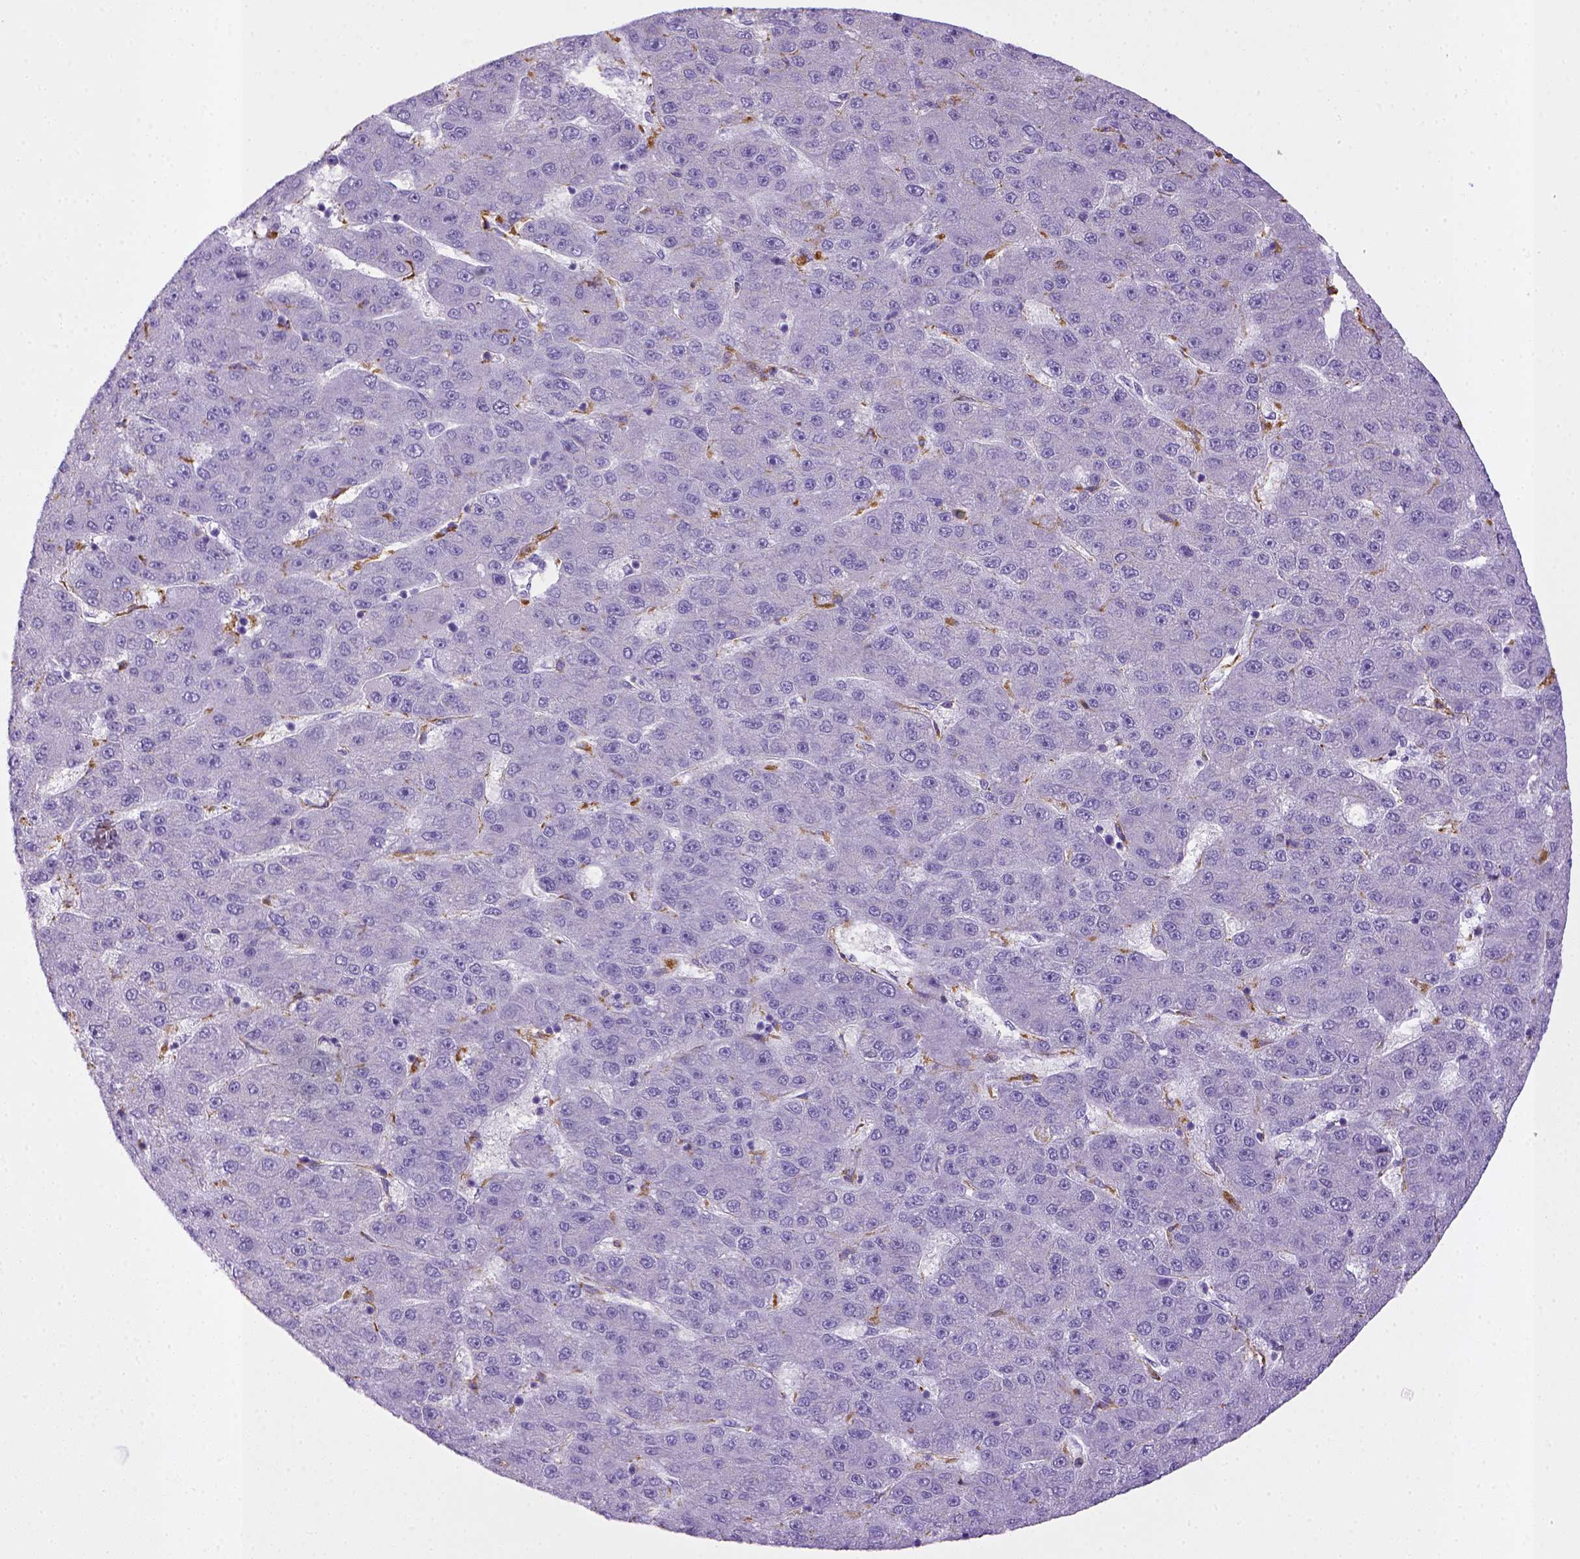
{"staining": {"intensity": "negative", "quantity": "none", "location": "none"}, "tissue": "liver cancer", "cell_type": "Tumor cells", "image_type": "cancer", "snomed": [{"axis": "morphology", "description": "Carcinoma, Hepatocellular, NOS"}, {"axis": "topography", "description": "Liver"}], "caption": "Protein analysis of liver cancer (hepatocellular carcinoma) exhibits no significant expression in tumor cells.", "gene": "CD68", "patient": {"sex": "male", "age": 67}}